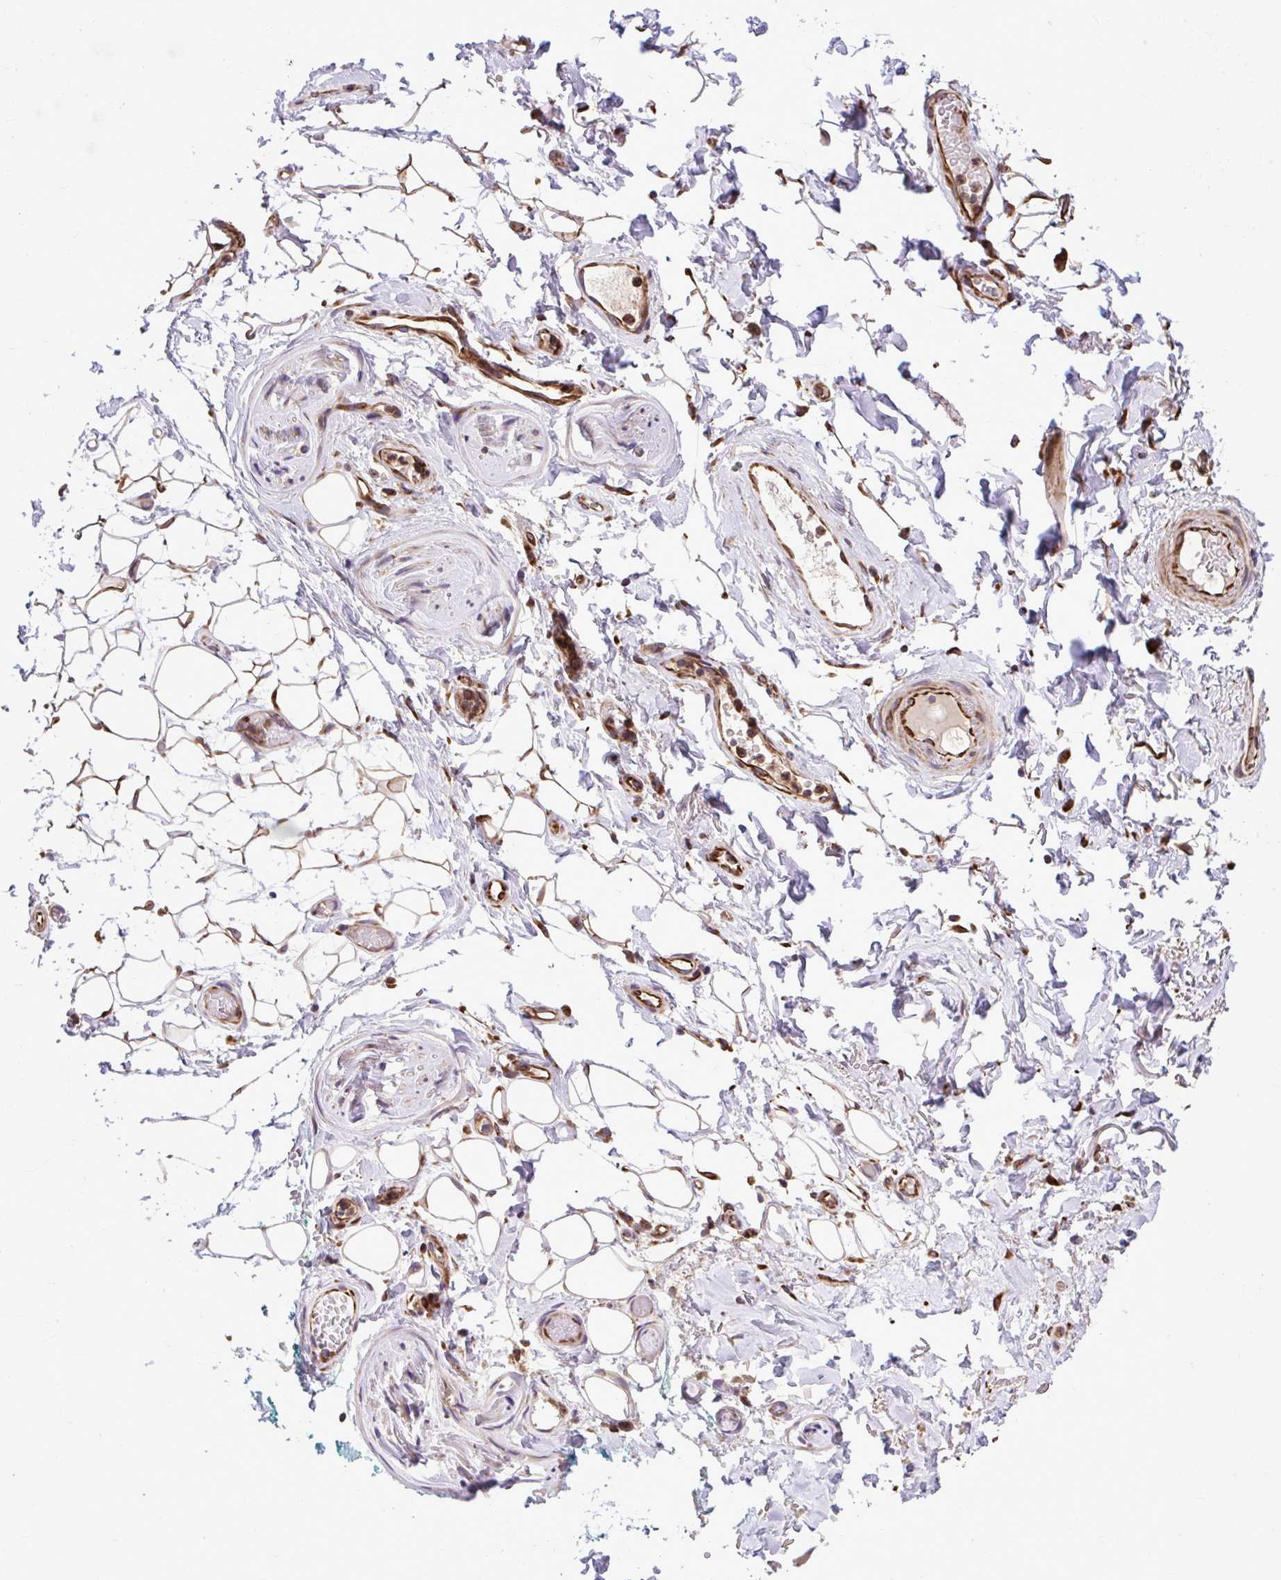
{"staining": {"intensity": "weak", "quantity": "25%-75%", "location": "cytoplasmic/membranous"}, "tissue": "adipose tissue", "cell_type": "Adipocytes", "image_type": "normal", "snomed": [{"axis": "morphology", "description": "Normal tissue, NOS"}, {"axis": "topography", "description": "Anal"}, {"axis": "topography", "description": "Peripheral nerve tissue"}], "caption": "Adipocytes display low levels of weak cytoplasmic/membranous positivity in about 25%-75% of cells in unremarkable adipose tissue. (DAB (3,3'-diaminobenzidine) IHC, brown staining for protein, blue staining for nuclei).", "gene": "PAIP2", "patient": {"sex": "male", "age": 78}}